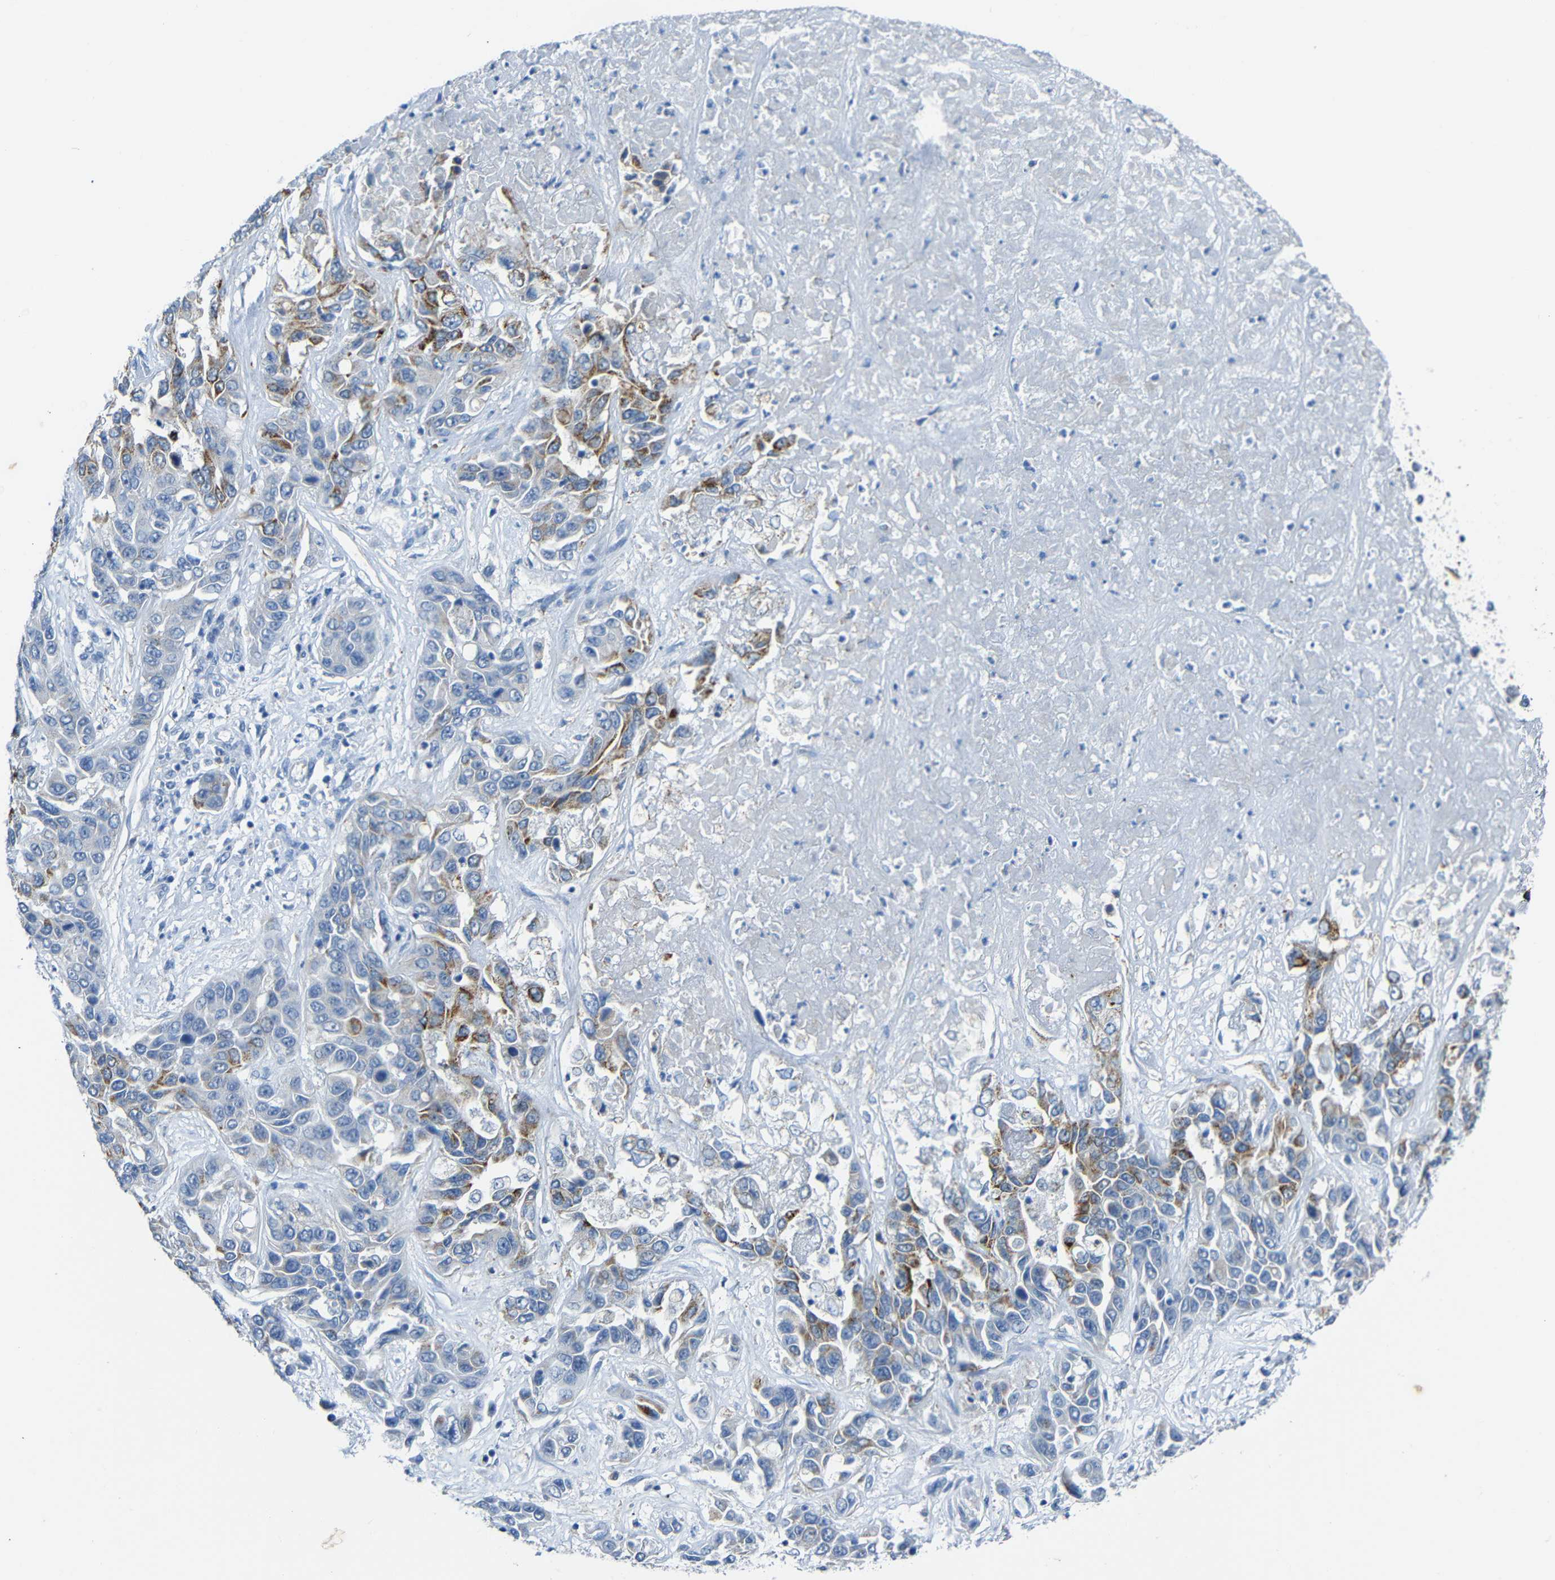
{"staining": {"intensity": "moderate", "quantity": "25%-75%", "location": "cytoplasmic/membranous"}, "tissue": "liver cancer", "cell_type": "Tumor cells", "image_type": "cancer", "snomed": [{"axis": "morphology", "description": "Cholangiocarcinoma"}, {"axis": "topography", "description": "Liver"}], "caption": "This is an image of IHC staining of liver cancer, which shows moderate expression in the cytoplasmic/membranous of tumor cells.", "gene": "C15orf48", "patient": {"sex": "female", "age": 52}}